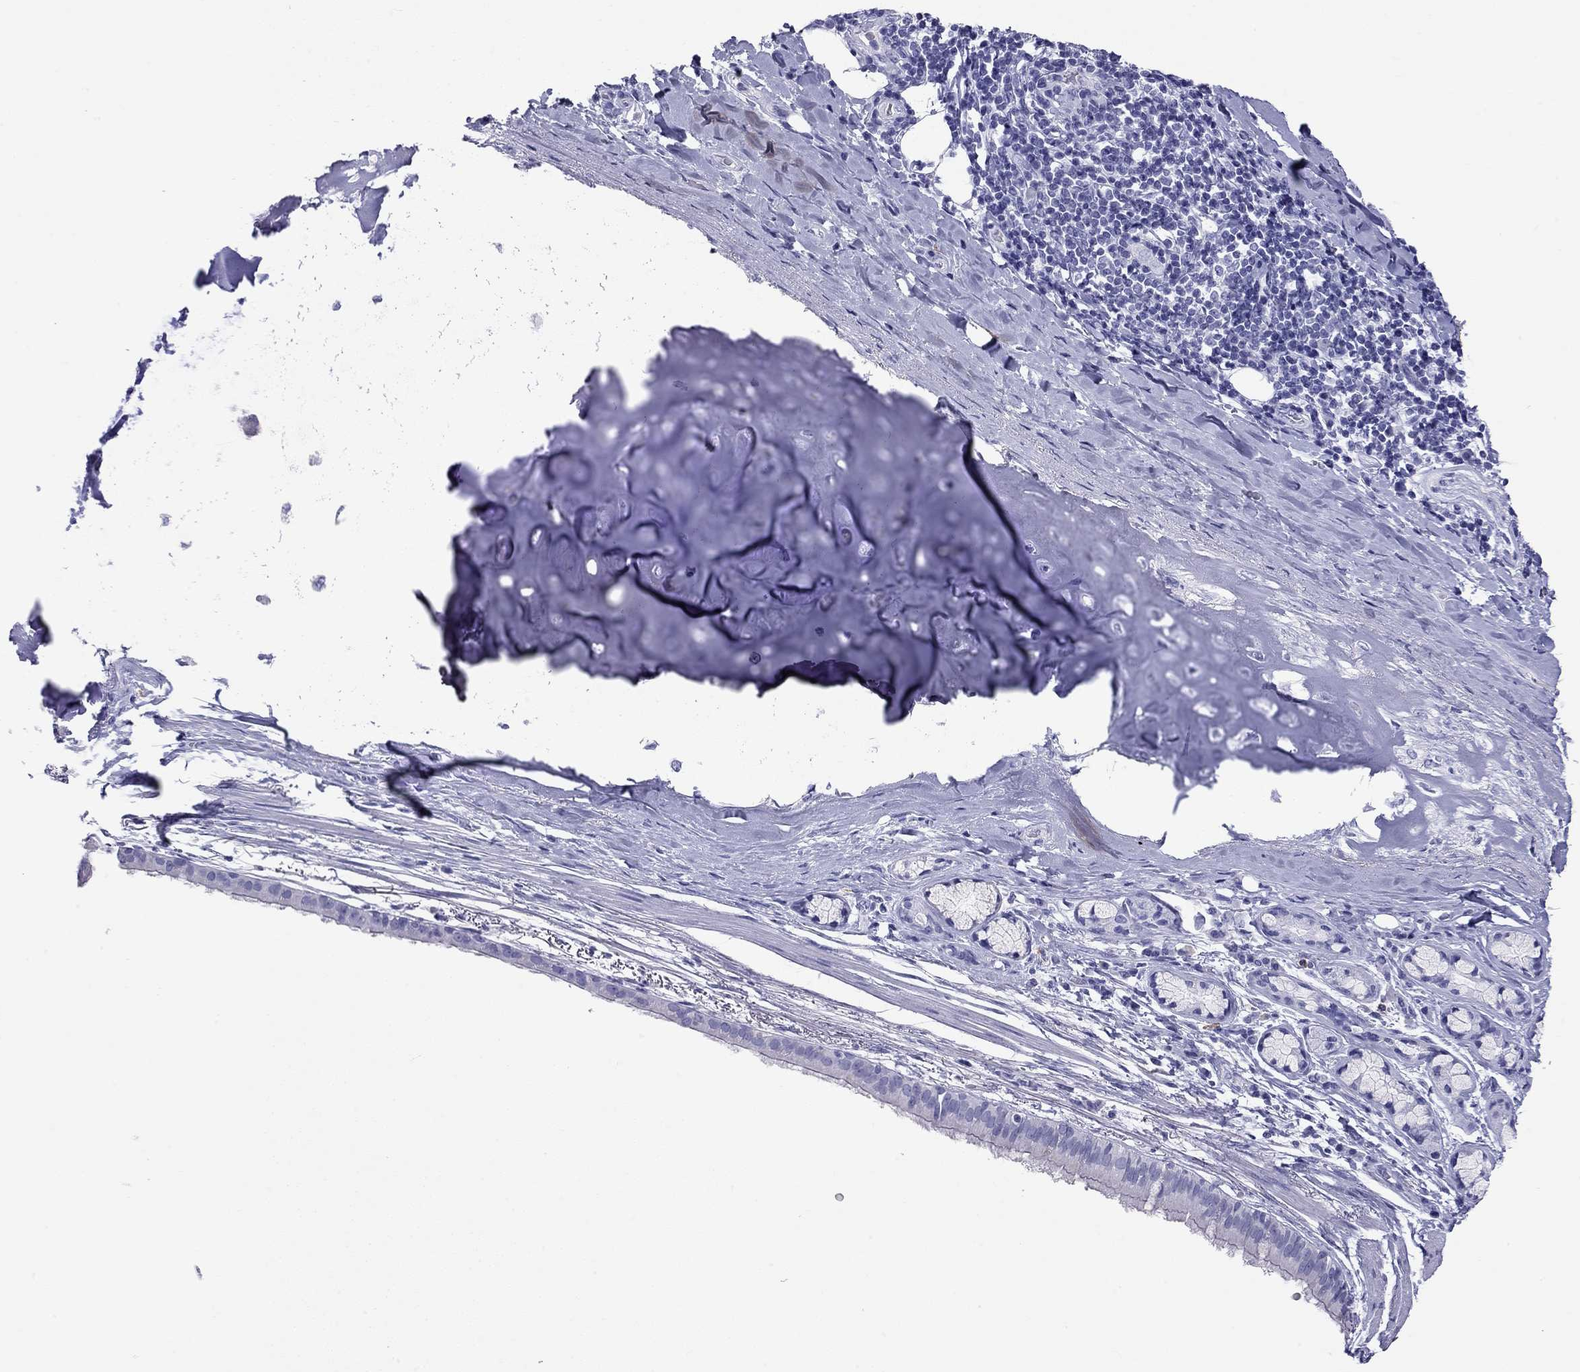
{"staining": {"intensity": "negative", "quantity": "none", "location": "none"}, "tissue": "bronchus", "cell_type": "Respiratory epithelial cells", "image_type": "normal", "snomed": [{"axis": "morphology", "description": "Normal tissue, NOS"}, {"axis": "morphology", "description": "Squamous cell carcinoma, NOS"}, {"axis": "topography", "description": "Bronchus"}, {"axis": "topography", "description": "Lung"}], "caption": "Immunohistochemical staining of unremarkable human bronchus shows no significant positivity in respiratory epithelial cells.", "gene": "DPY19L2", "patient": {"sex": "male", "age": 69}}